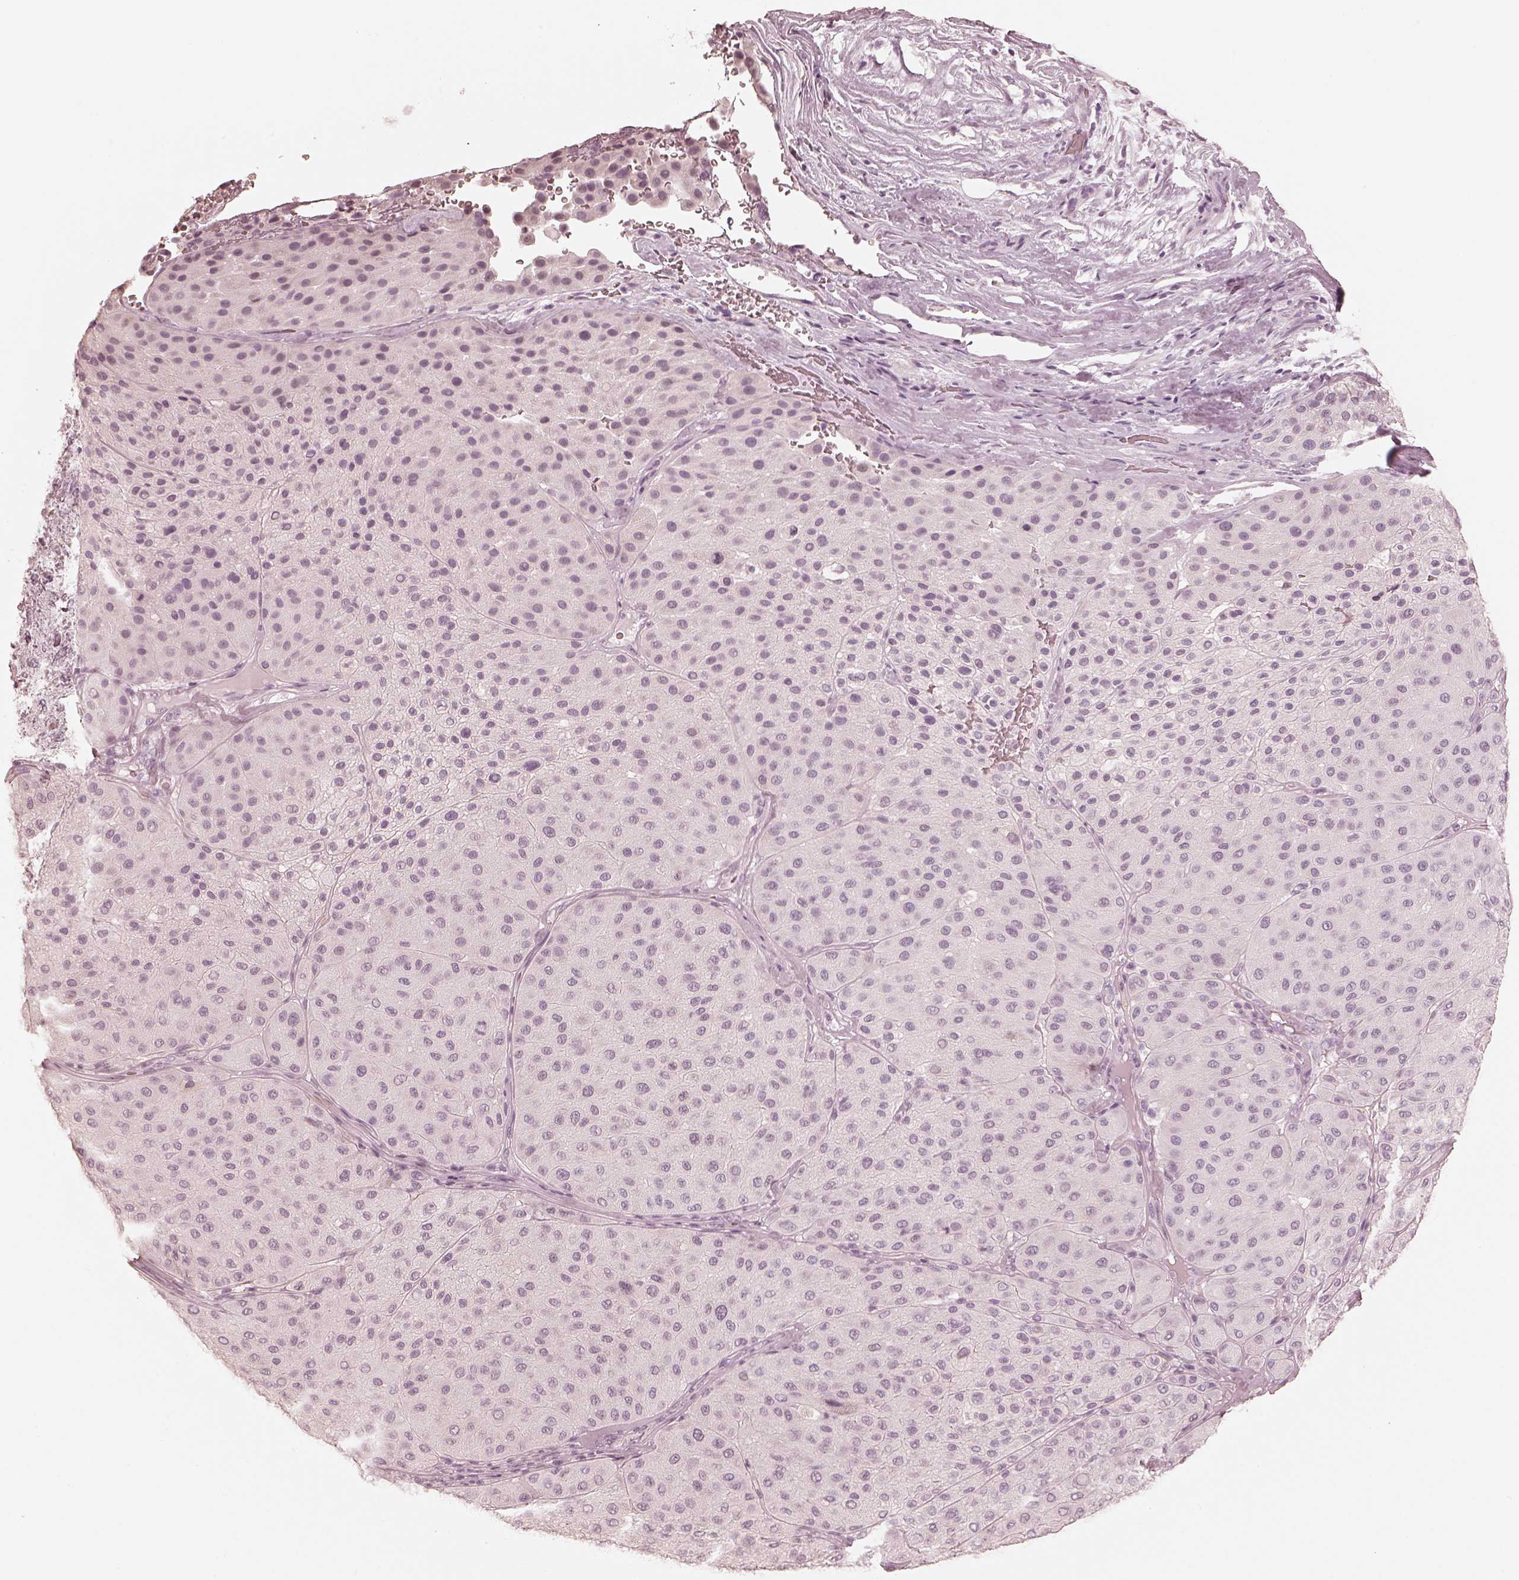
{"staining": {"intensity": "negative", "quantity": "none", "location": "none"}, "tissue": "melanoma", "cell_type": "Tumor cells", "image_type": "cancer", "snomed": [{"axis": "morphology", "description": "Malignant melanoma, Metastatic site"}, {"axis": "topography", "description": "Smooth muscle"}], "caption": "Immunohistochemical staining of human malignant melanoma (metastatic site) reveals no significant positivity in tumor cells.", "gene": "CALR3", "patient": {"sex": "male", "age": 41}}